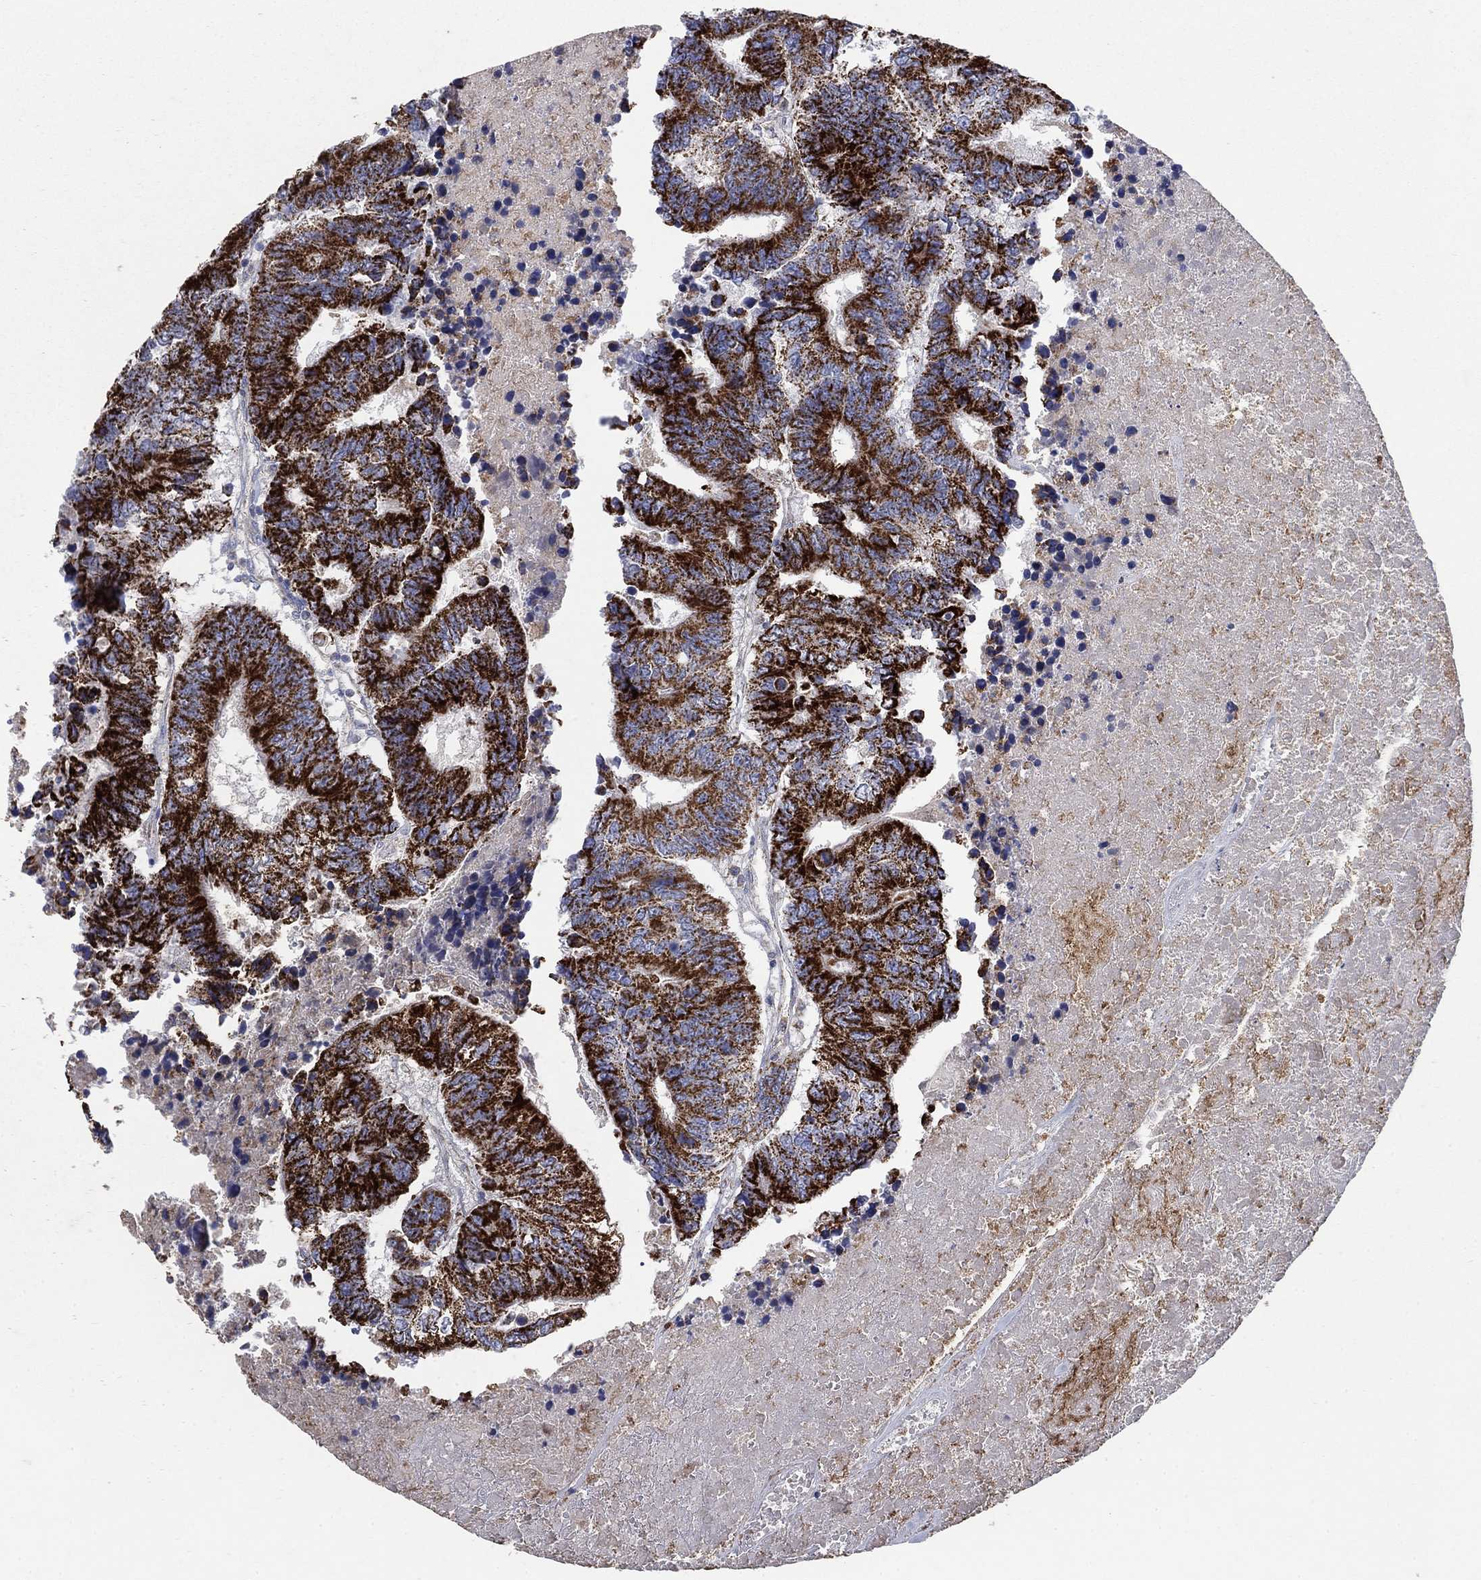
{"staining": {"intensity": "strong", "quantity": ">75%", "location": "cytoplasmic/membranous"}, "tissue": "colorectal cancer", "cell_type": "Tumor cells", "image_type": "cancer", "snomed": [{"axis": "morphology", "description": "Adenocarcinoma, NOS"}, {"axis": "topography", "description": "Colon"}], "caption": "Tumor cells show high levels of strong cytoplasmic/membranous positivity in approximately >75% of cells in adenocarcinoma (colorectal).", "gene": "PNPLA2", "patient": {"sex": "female", "age": 48}}